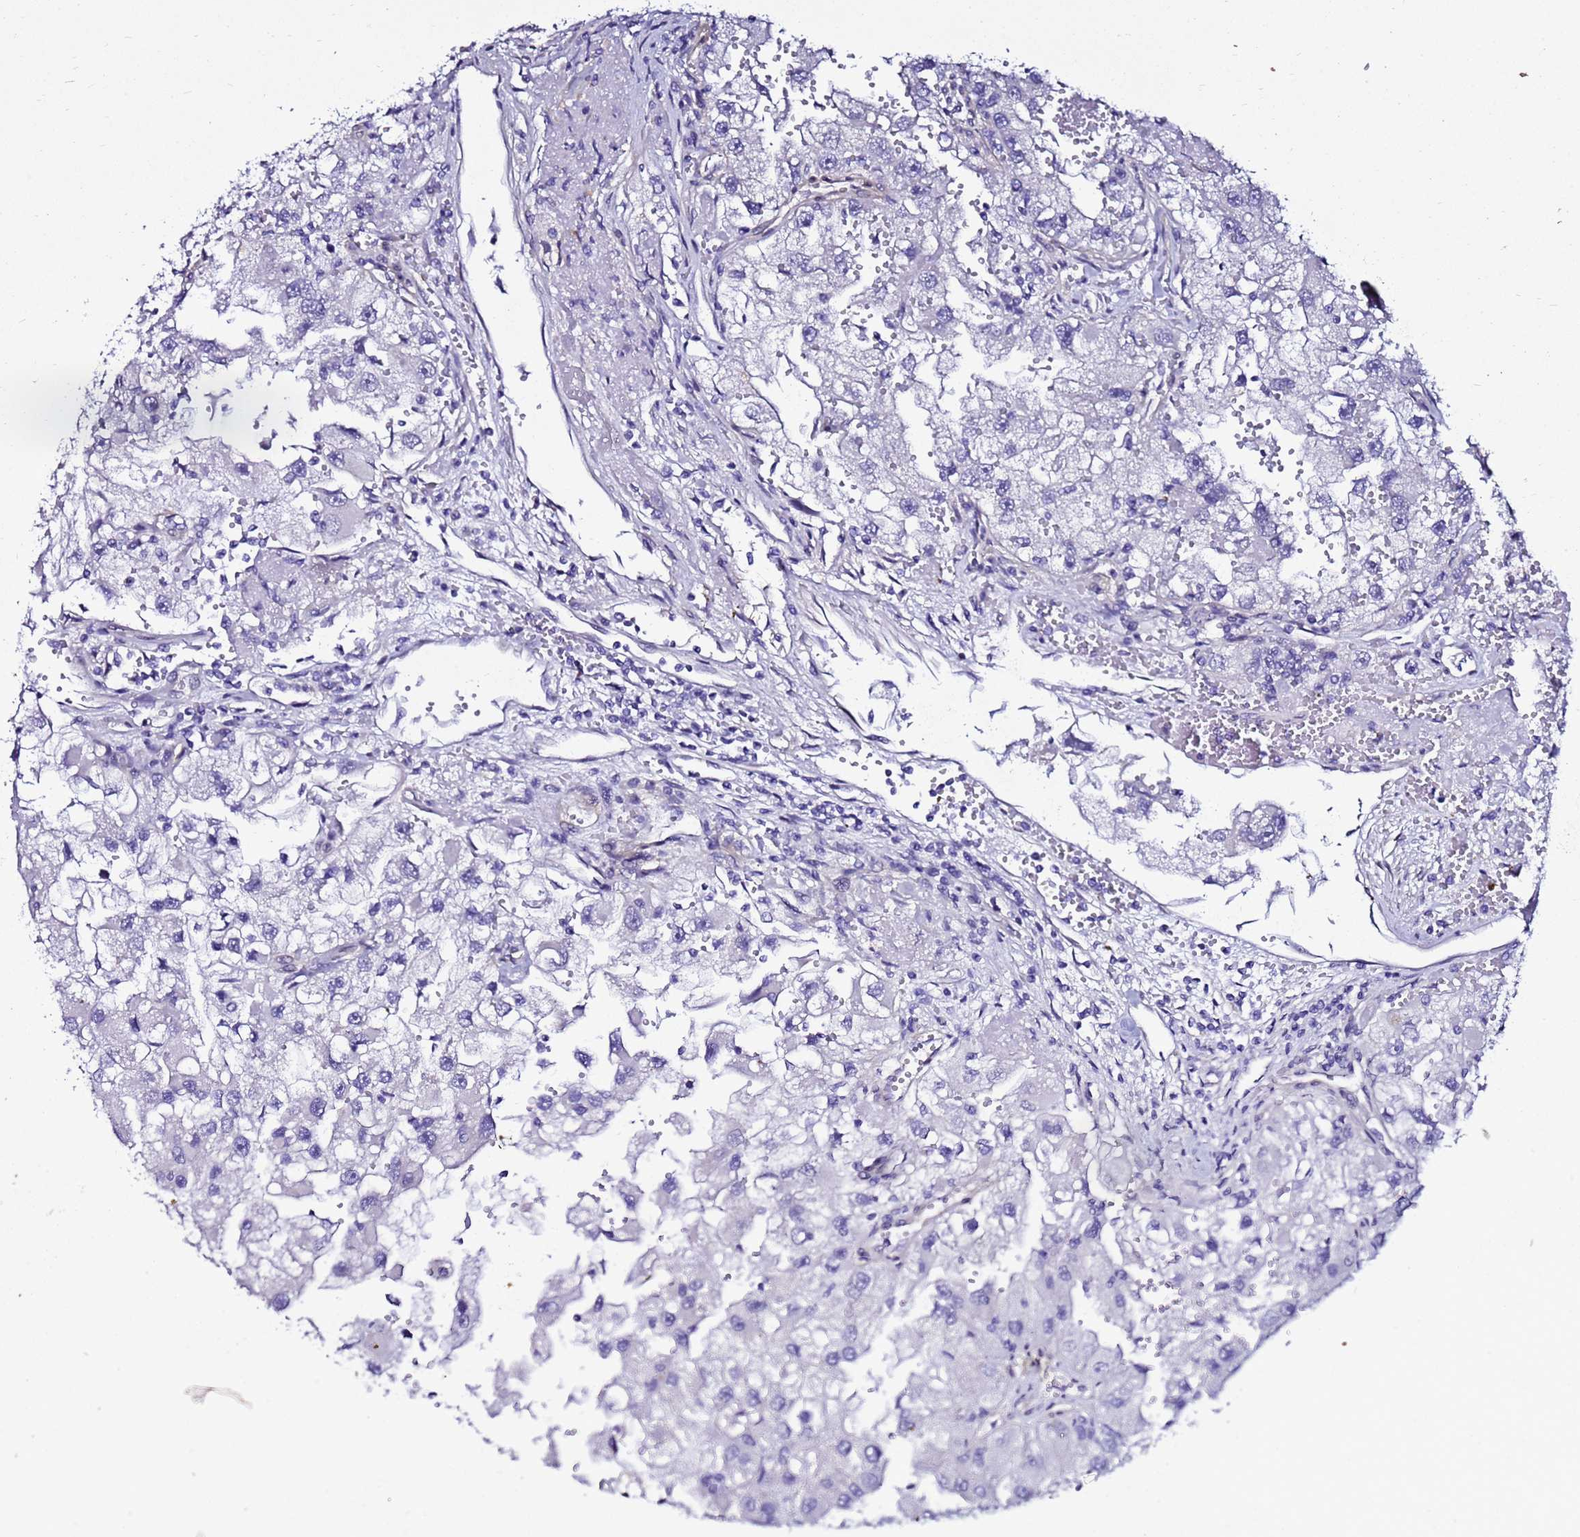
{"staining": {"intensity": "negative", "quantity": "none", "location": "none"}, "tissue": "renal cancer", "cell_type": "Tumor cells", "image_type": "cancer", "snomed": [{"axis": "morphology", "description": "Adenocarcinoma, NOS"}, {"axis": "topography", "description": "Kidney"}], "caption": "This is an immunohistochemistry micrograph of renal adenocarcinoma. There is no expression in tumor cells.", "gene": "FAM166B", "patient": {"sex": "male", "age": 63}}